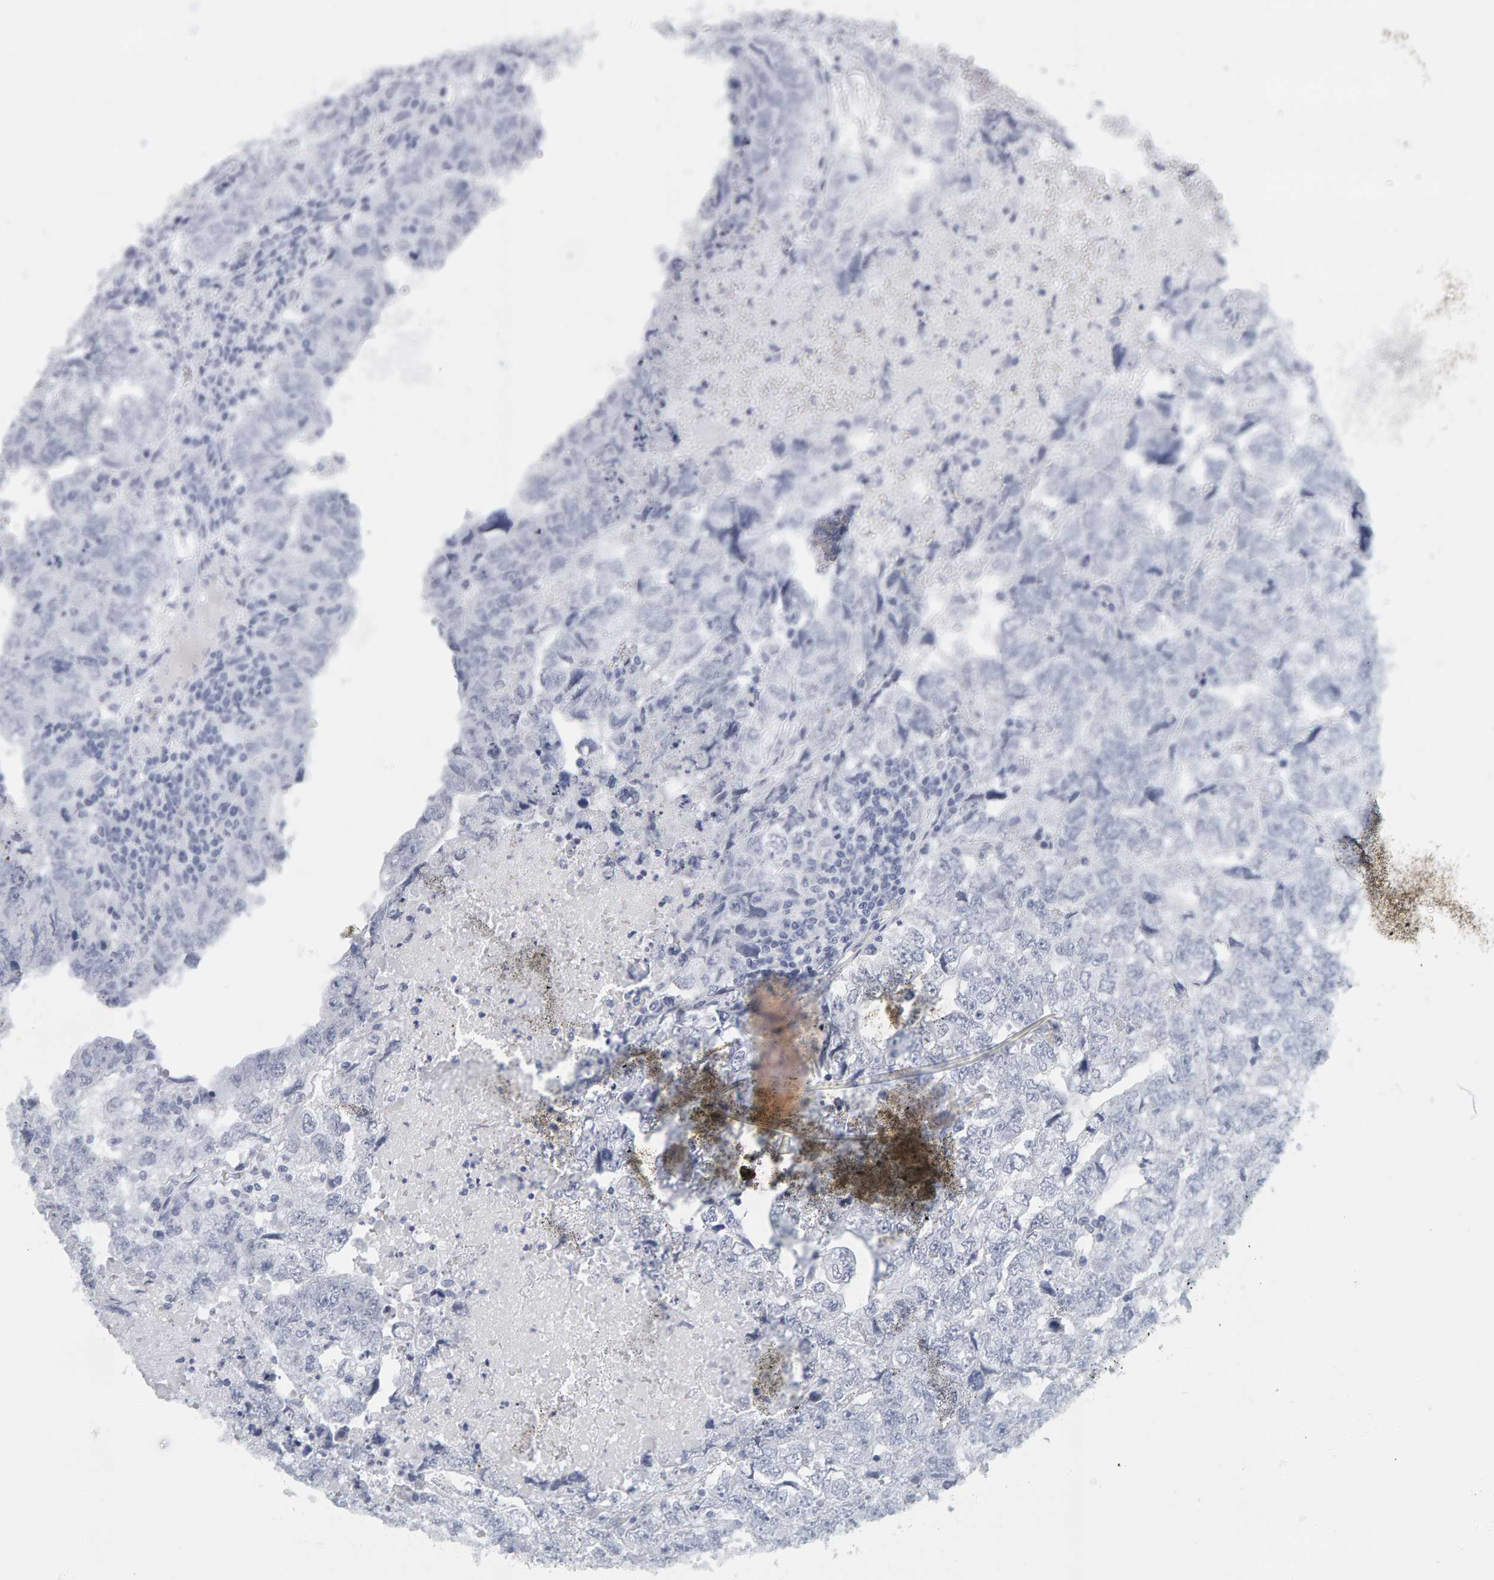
{"staining": {"intensity": "negative", "quantity": "none", "location": "none"}, "tissue": "testis cancer", "cell_type": "Tumor cells", "image_type": "cancer", "snomed": [{"axis": "morphology", "description": "Carcinoma, Embryonal, NOS"}, {"axis": "topography", "description": "Testis"}], "caption": "Tumor cells show no significant positivity in testis embryonal carcinoma.", "gene": "SPACA3", "patient": {"sex": "male", "age": 36}}